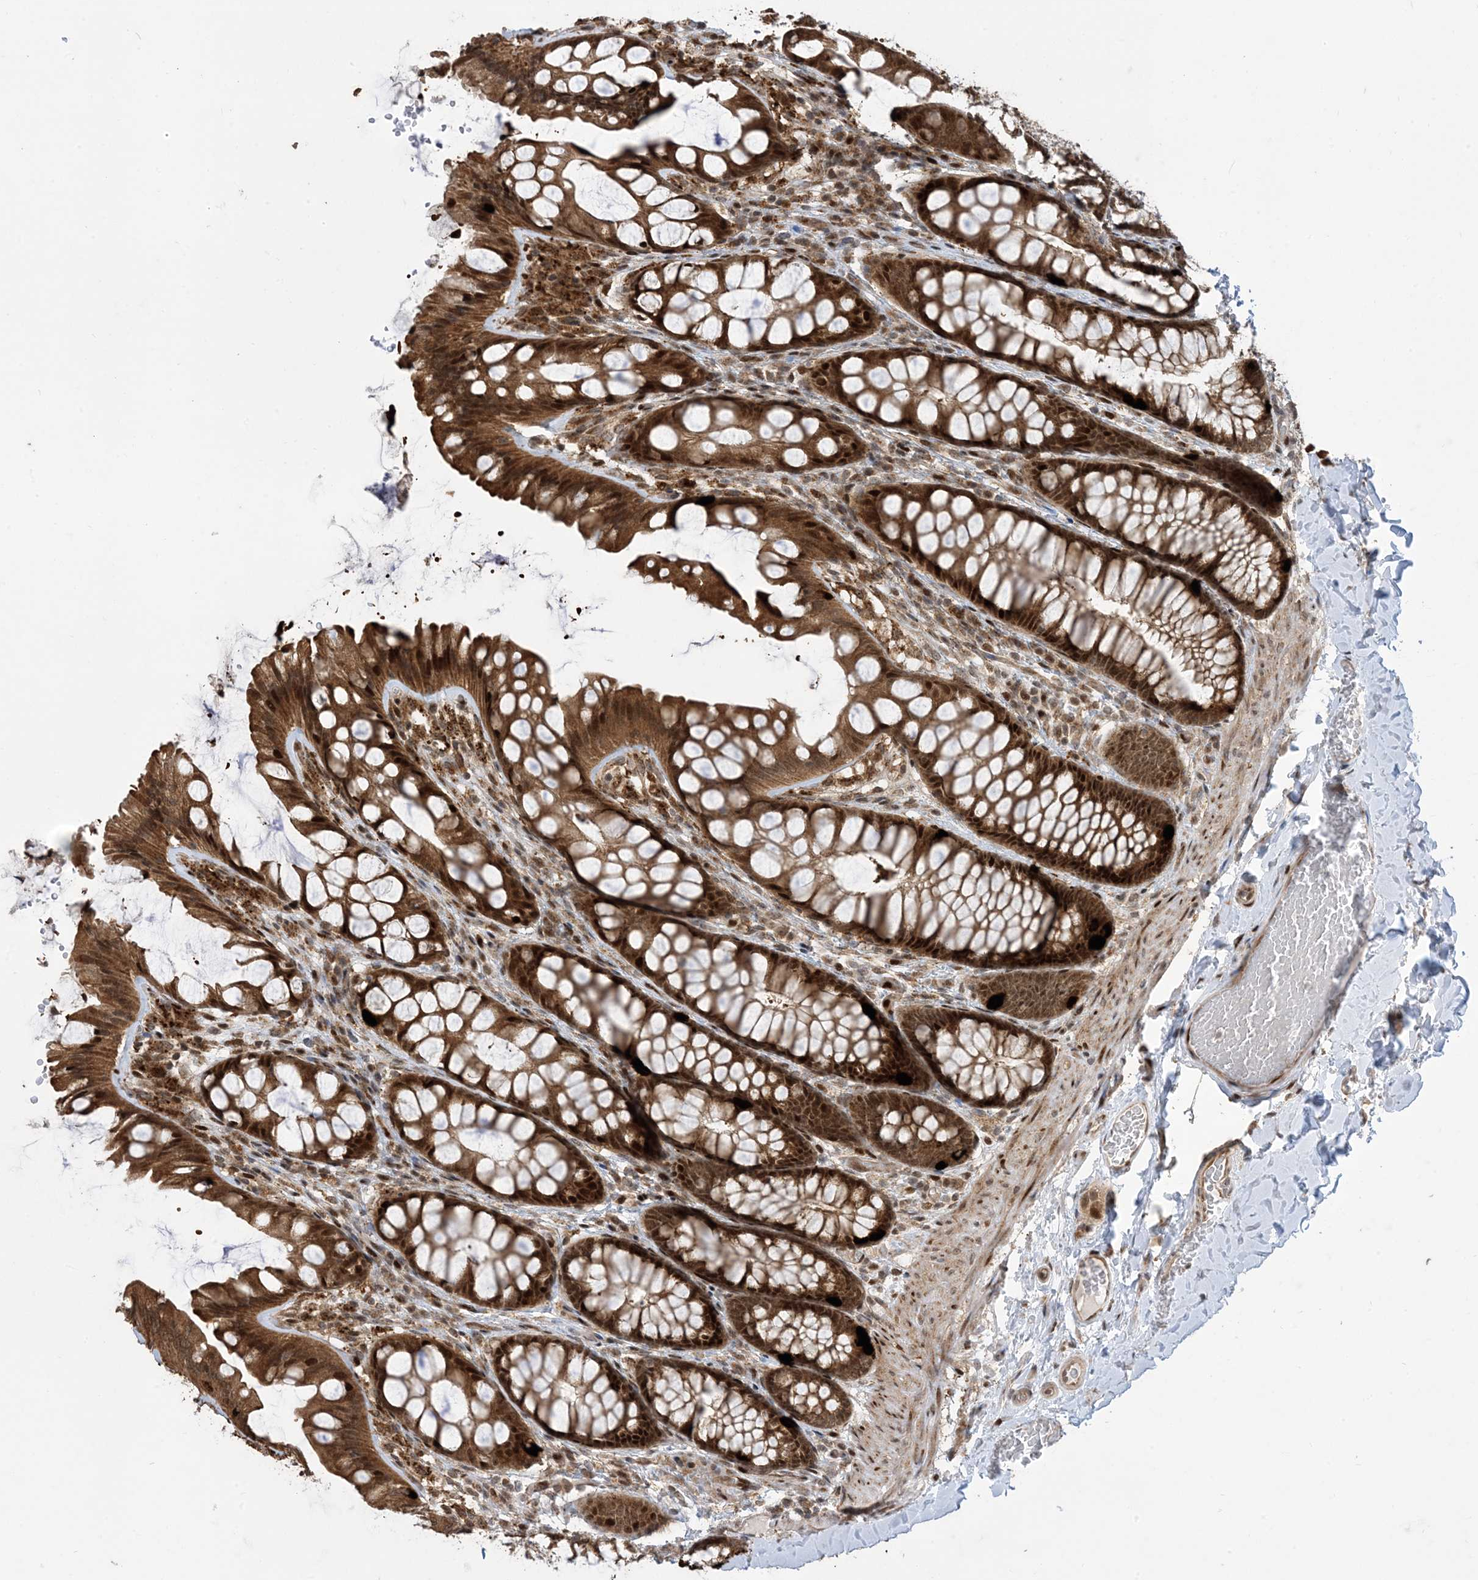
{"staining": {"intensity": "moderate", "quantity": ">75%", "location": "cytoplasmic/membranous,nuclear"}, "tissue": "colon", "cell_type": "Endothelial cells", "image_type": "normal", "snomed": [{"axis": "morphology", "description": "Normal tissue, NOS"}, {"axis": "topography", "description": "Colon"}], "caption": "The image demonstrates a brown stain indicating the presence of a protein in the cytoplasmic/membranous,nuclear of endothelial cells in colon.", "gene": "FAM9B", "patient": {"sex": "male", "age": 47}}